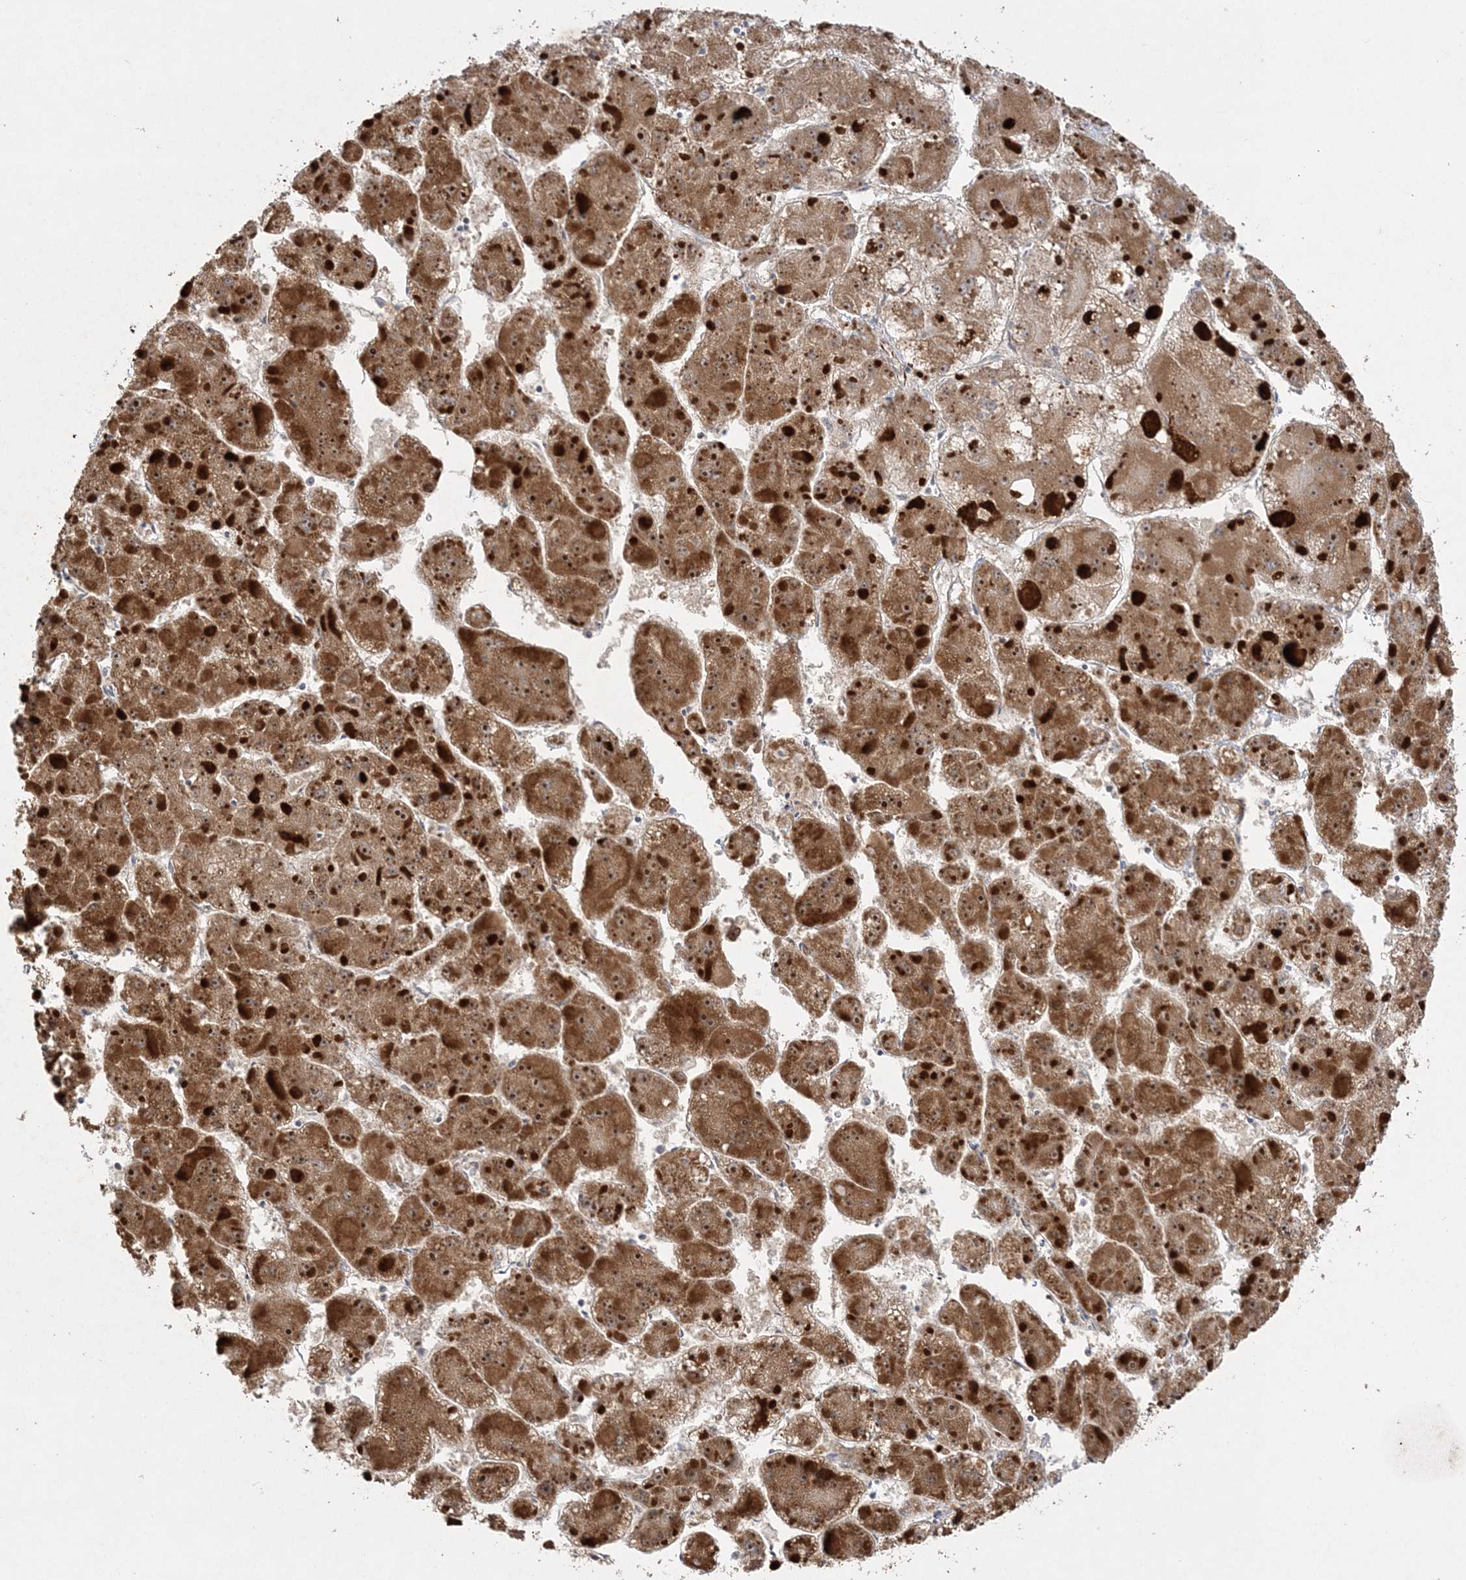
{"staining": {"intensity": "strong", "quantity": ">75%", "location": "cytoplasmic/membranous,nuclear"}, "tissue": "liver cancer", "cell_type": "Tumor cells", "image_type": "cancer", "snomed": [{"axis": "morphology", "description": "Carcinoma, Hepatocellular, NOS"}, {"axis": "topography", "description": "Liver"}], "caption": "Immunohistochemistry photomicrograph of hepatocellular carcinoma (liver) stained for a protein (brown), which shows high levels of strong cytoplasmic/membranous and nuclear expression in approximately >75% of tumor cells.", "gene": "INPP1", "patient": {"sex": "female", "age": 73}}